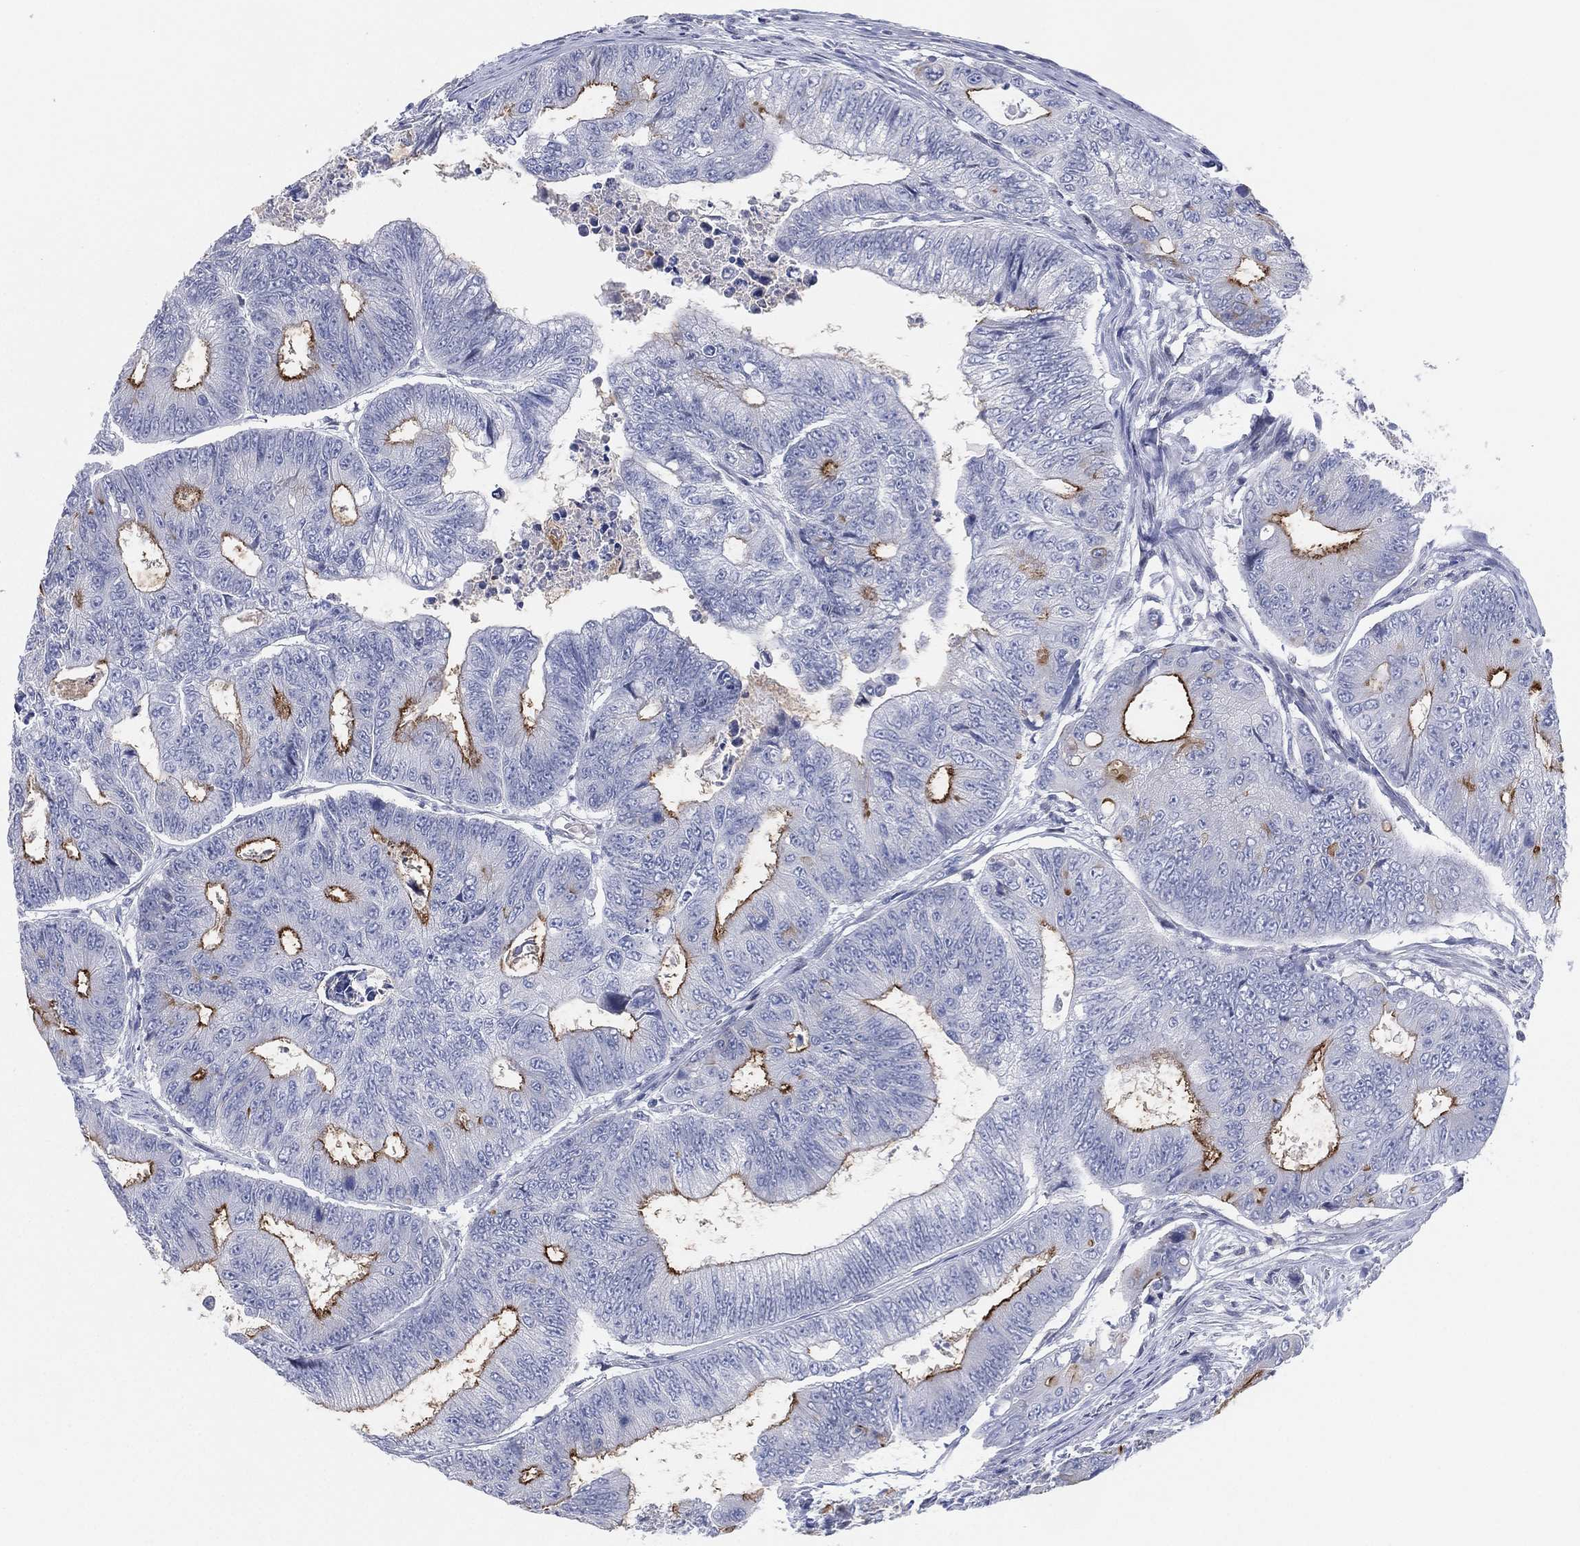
{"staining": {"intensity": "moderate", "quantity": "25%-75%", "location": "cytoplasmic/membranous"}, "tissue": "colorectal cancer", "cell_type": "Tumor cells", "image_type": "cancer", "snomed": [{"axis": "morphology", "description": "Adenocarcinoma, NOS"}, {"axis": "topography", "description": "Colon"}], "caption": "Immunohistochemistry (IHC) histopathology image of neoplastic tissue: adenocarcinoma (colorectal) stained using immunohistochemistry (IHC) displays medium levels of moderate protein expression localized specifically in the cytoplasmic/membranous of tumor cells, appearing as a cytoplasmic/membranous brown color.", "gene": "CFTR", "patient": {"sex": "female", "age": 48}}